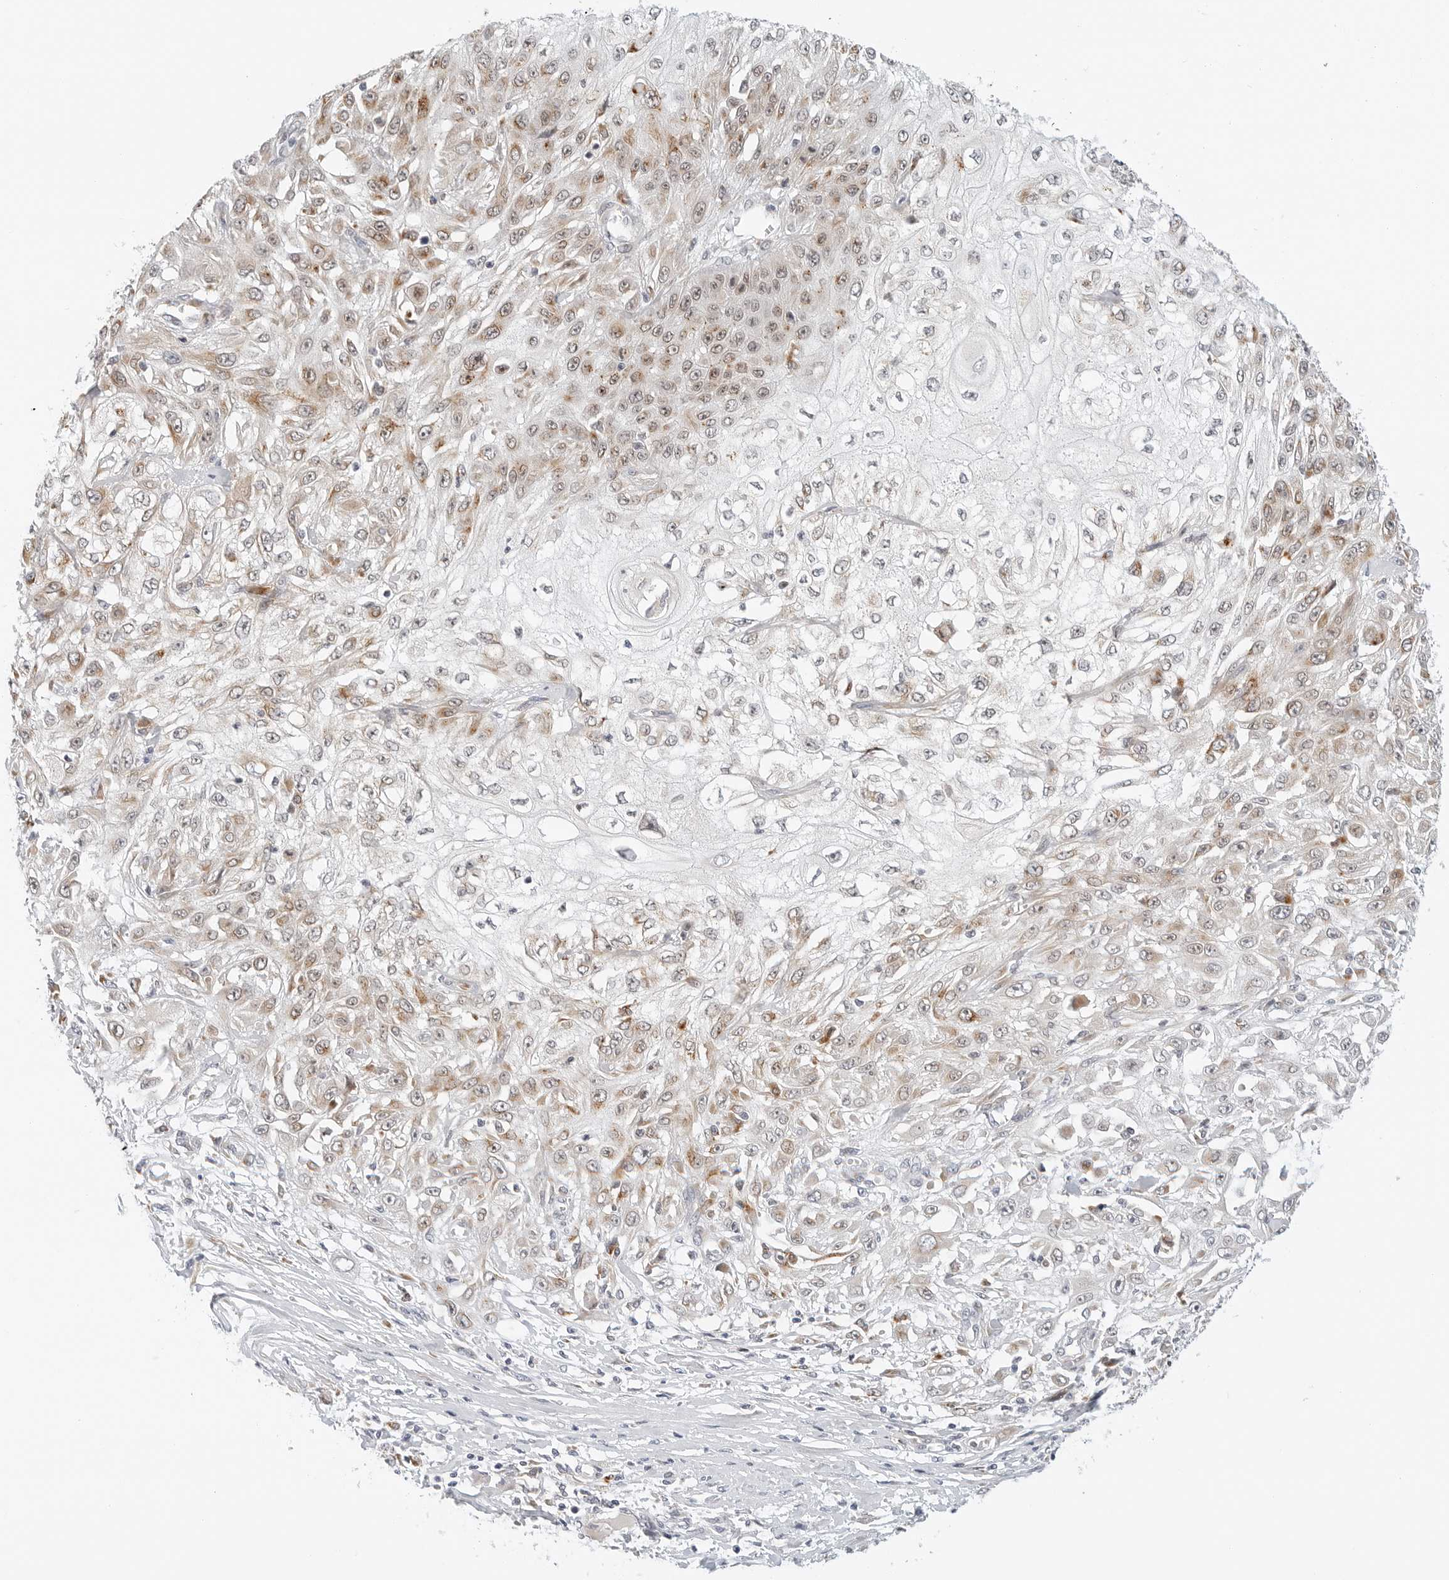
{"staining": {"intensity": "moderate", "quantity": "25%-75%", "location": "cytoplasmic/membranous"}, "tissue": "skin cancer", "cell_type": "Tumor cells", "image_type": "cancer", "snomed": [{"axis": "morphology", "description": "Squamous cell carcinoma, NOS"}, {"axis": "morphology", "description": "Squamous cell carcinoma, metastatic, NOS"}, {"axis": "topography", "description": "Skin"}, {"axis": "topography", "description": "Lymph node"}], "caption": "A medium amount of moderate cytoplasmic/membranous positivity is seen in about 25%-75% of tumor cells in skin cancer tissue. (Stains: DAB (3,3'-diaminobenzidine) in brown, nuclei in blue, Microscopy: brightfield microscopy at high magnification).", "gene": "TSEN2", "patient": {"sex": "male", "age": 75}}